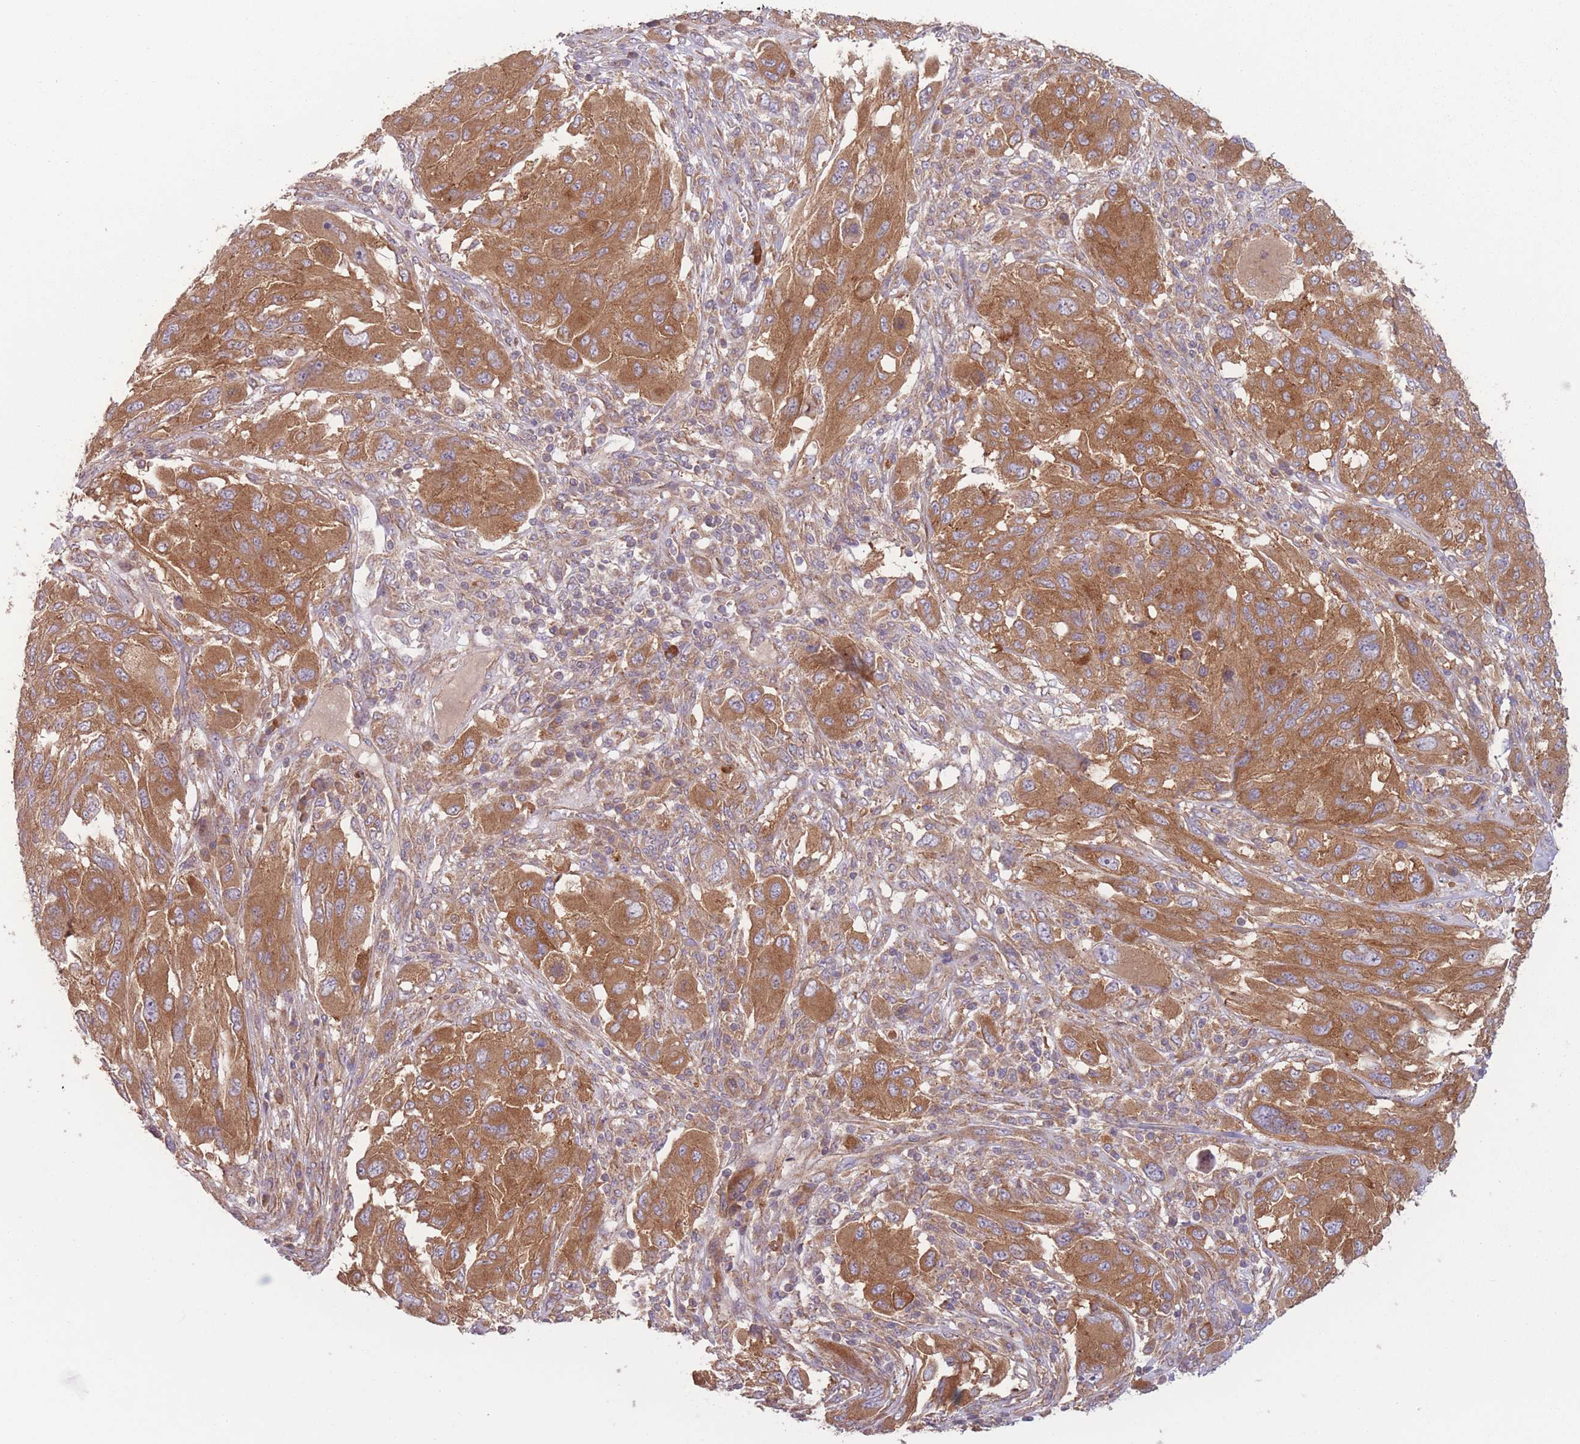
{"staining": {"intensity": "moderate", "quantity": ">75%", "location": "cytoplasmic/membranous"}, "tissue": "melanoma", "cell_type": "Tumor cells", "image_type": "cancer", "snomed": [{"axis": "morphology", "description": "Malignant melanoma, NOS"}, {"axis": "topography", "description": "Skin"}], "caption": "About >75% of tumor cells in melanoma exhibit moderate cytoplasmic/membranous protein positivity as visualized by brown immunohistochemical staining.", "gene": "WASHC2A", "patient": {"sex": "female", "age": 91}}